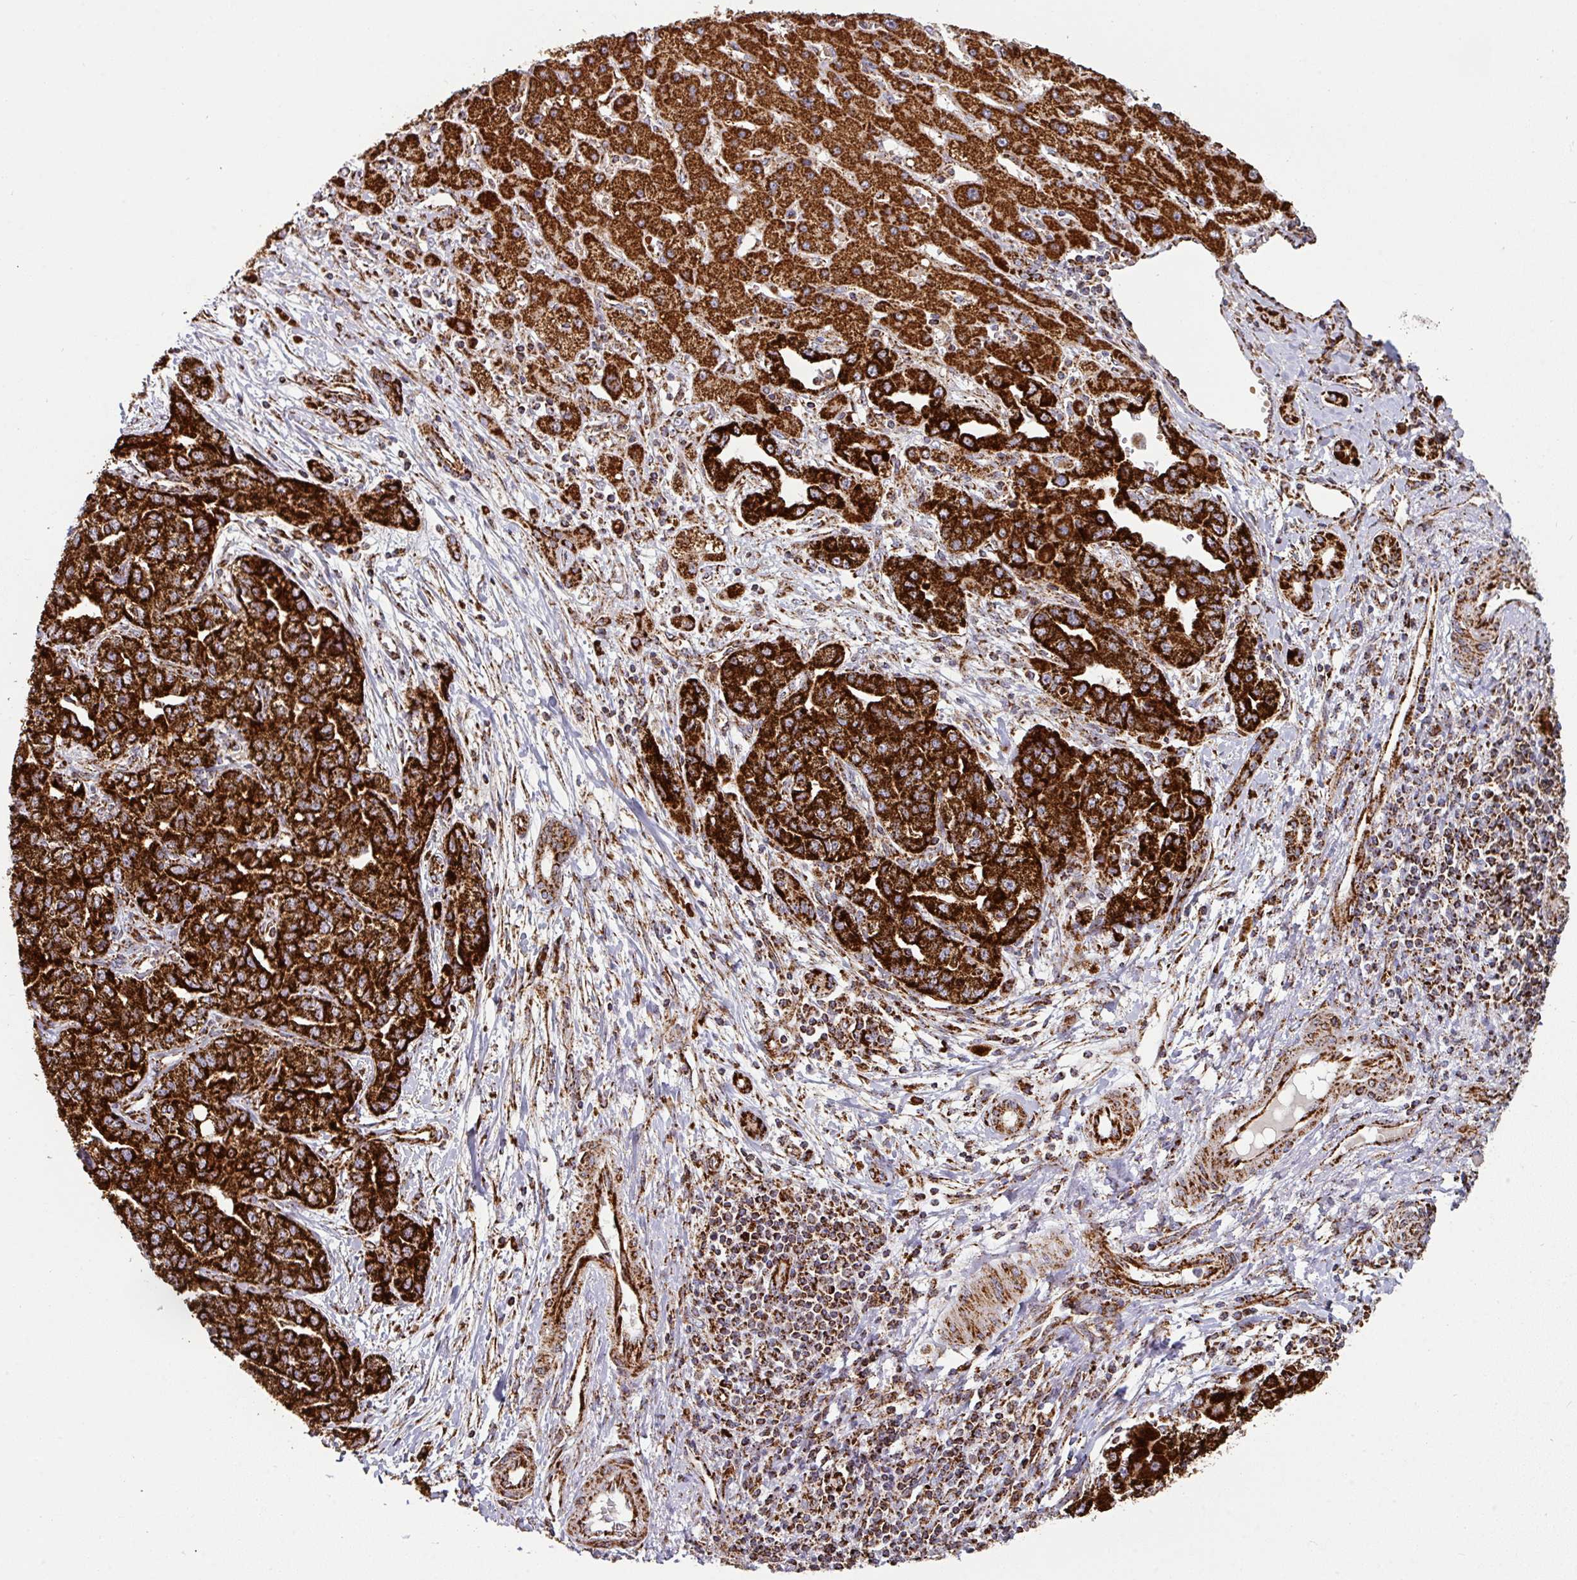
{"staining": {"intensity": "strong", "quantity": ">75%", "location": "cytoplasmic/membranous"}, "tissue": "liver cancer", "cell_type": "Tumor cells", "image_type": "cancer", "snomed": [{"axis": "morphology", "description": "Cholangiocarcinoma"}, {"axis": "topography", "description": "Liver"}], "caption": "Liver cancer (cholangiocarcinoma) stained with a brown dye reveals strong cytoplasmic/membranous positive positivity in approximately >75% of tumor cells.", "gene": "TRAP1", "patient": {"sex": "male", "age": 59}}